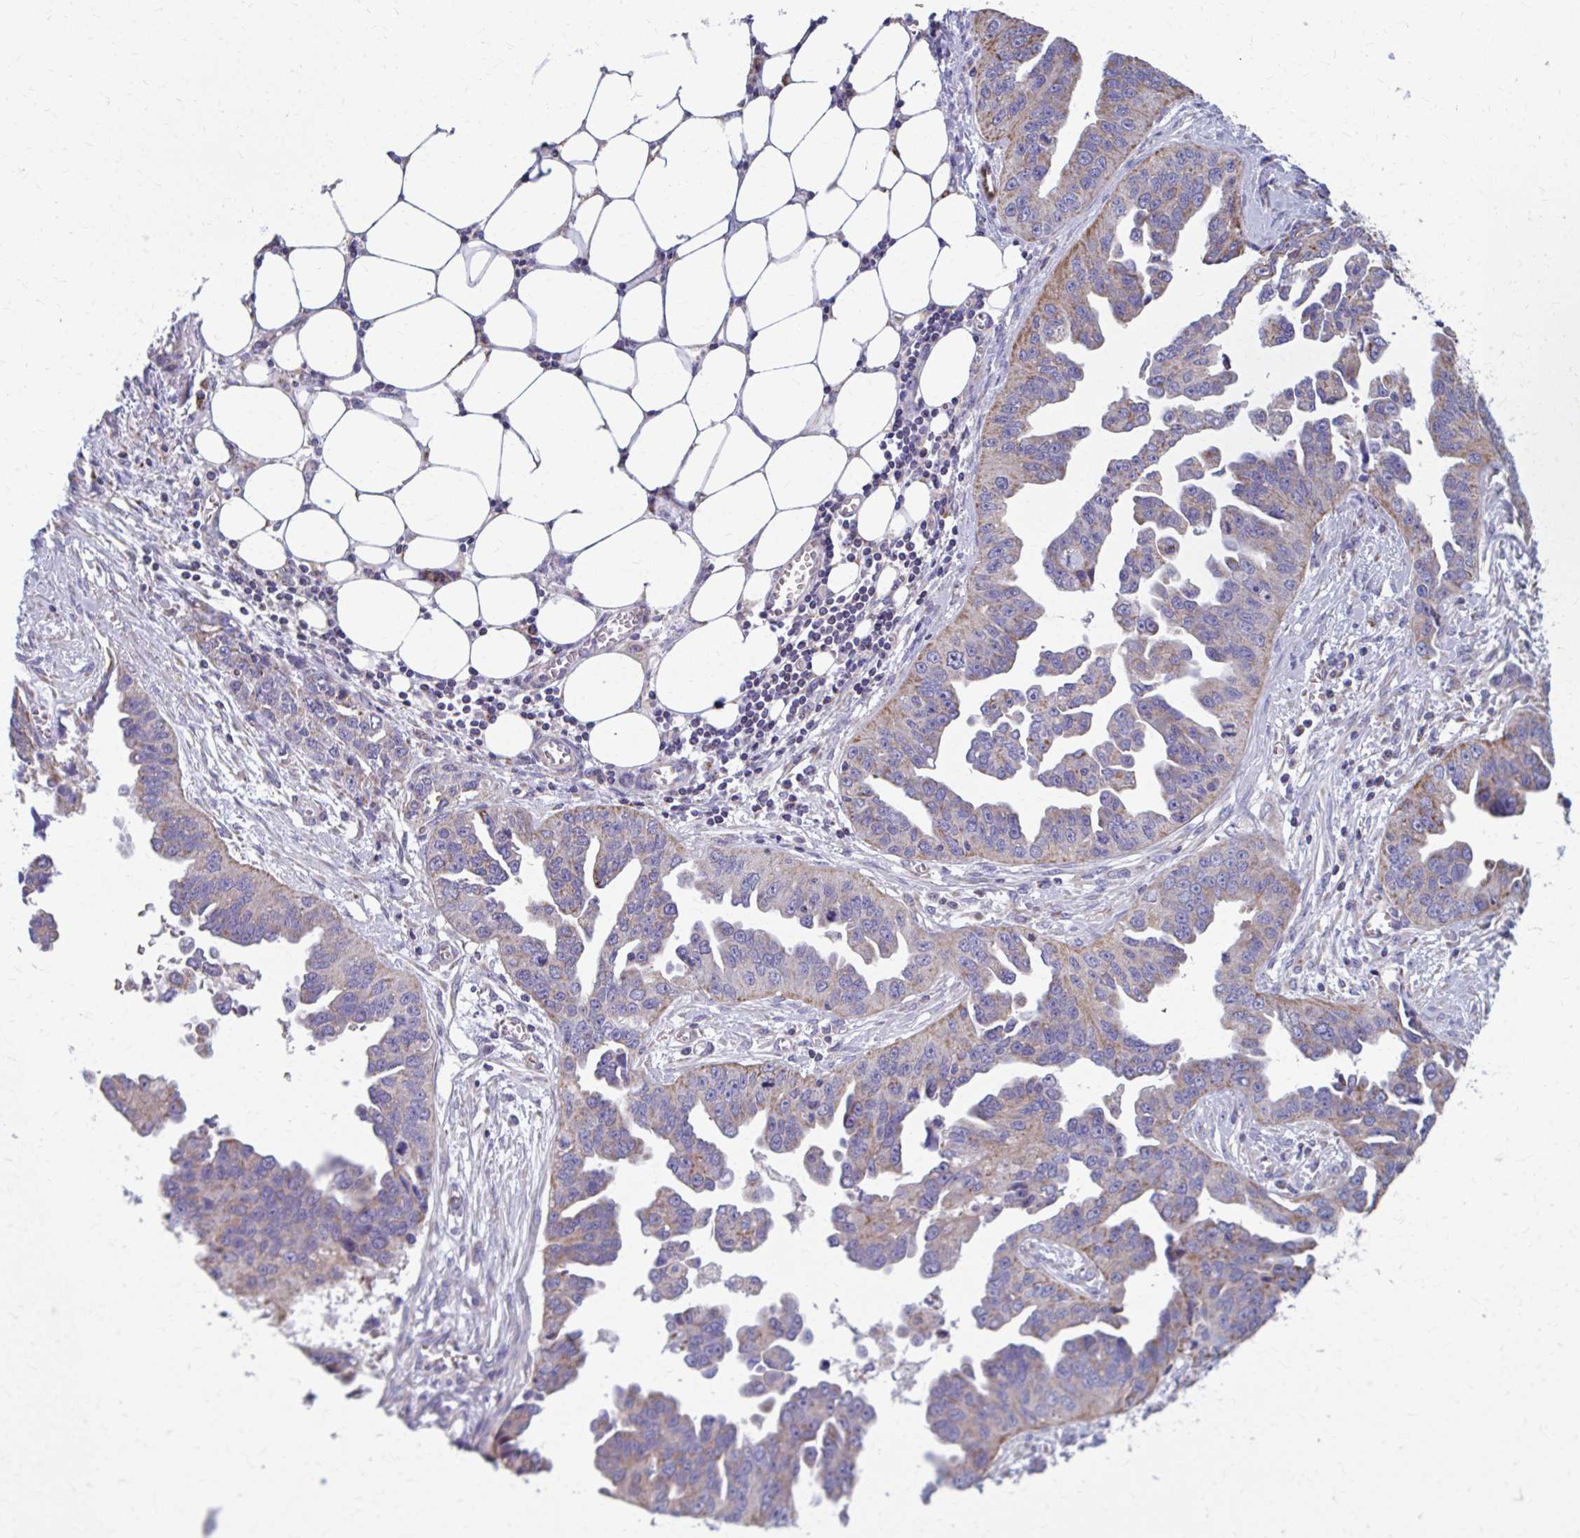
{"staining": {"intensity": "weak", "quantity": "25%-75%", "location": "cytoplasmic/membranous"}, "tissue": "ovarian cancer", "cell_type": "Tumor cells", "image_type": "cancer", "snomed": [{"axis": "morphology", "description": "Cystadenocarcinoma, serous, NOS"}, {"axis": "topography", "description": "Ovary"}], "caption": "DAB (3,3'-diaminobenzidine) immunohistochemical staining of ovarian serous cystadenocarcinoma shows weak cytoplasmic/membranous protein positivity in approximately 25%-75% of tumor cells. (Brightfield microscopy of DAB IHC at high magnification).", "gene": "RCC1L", "patient": {"sex": "female", "age": 75}}